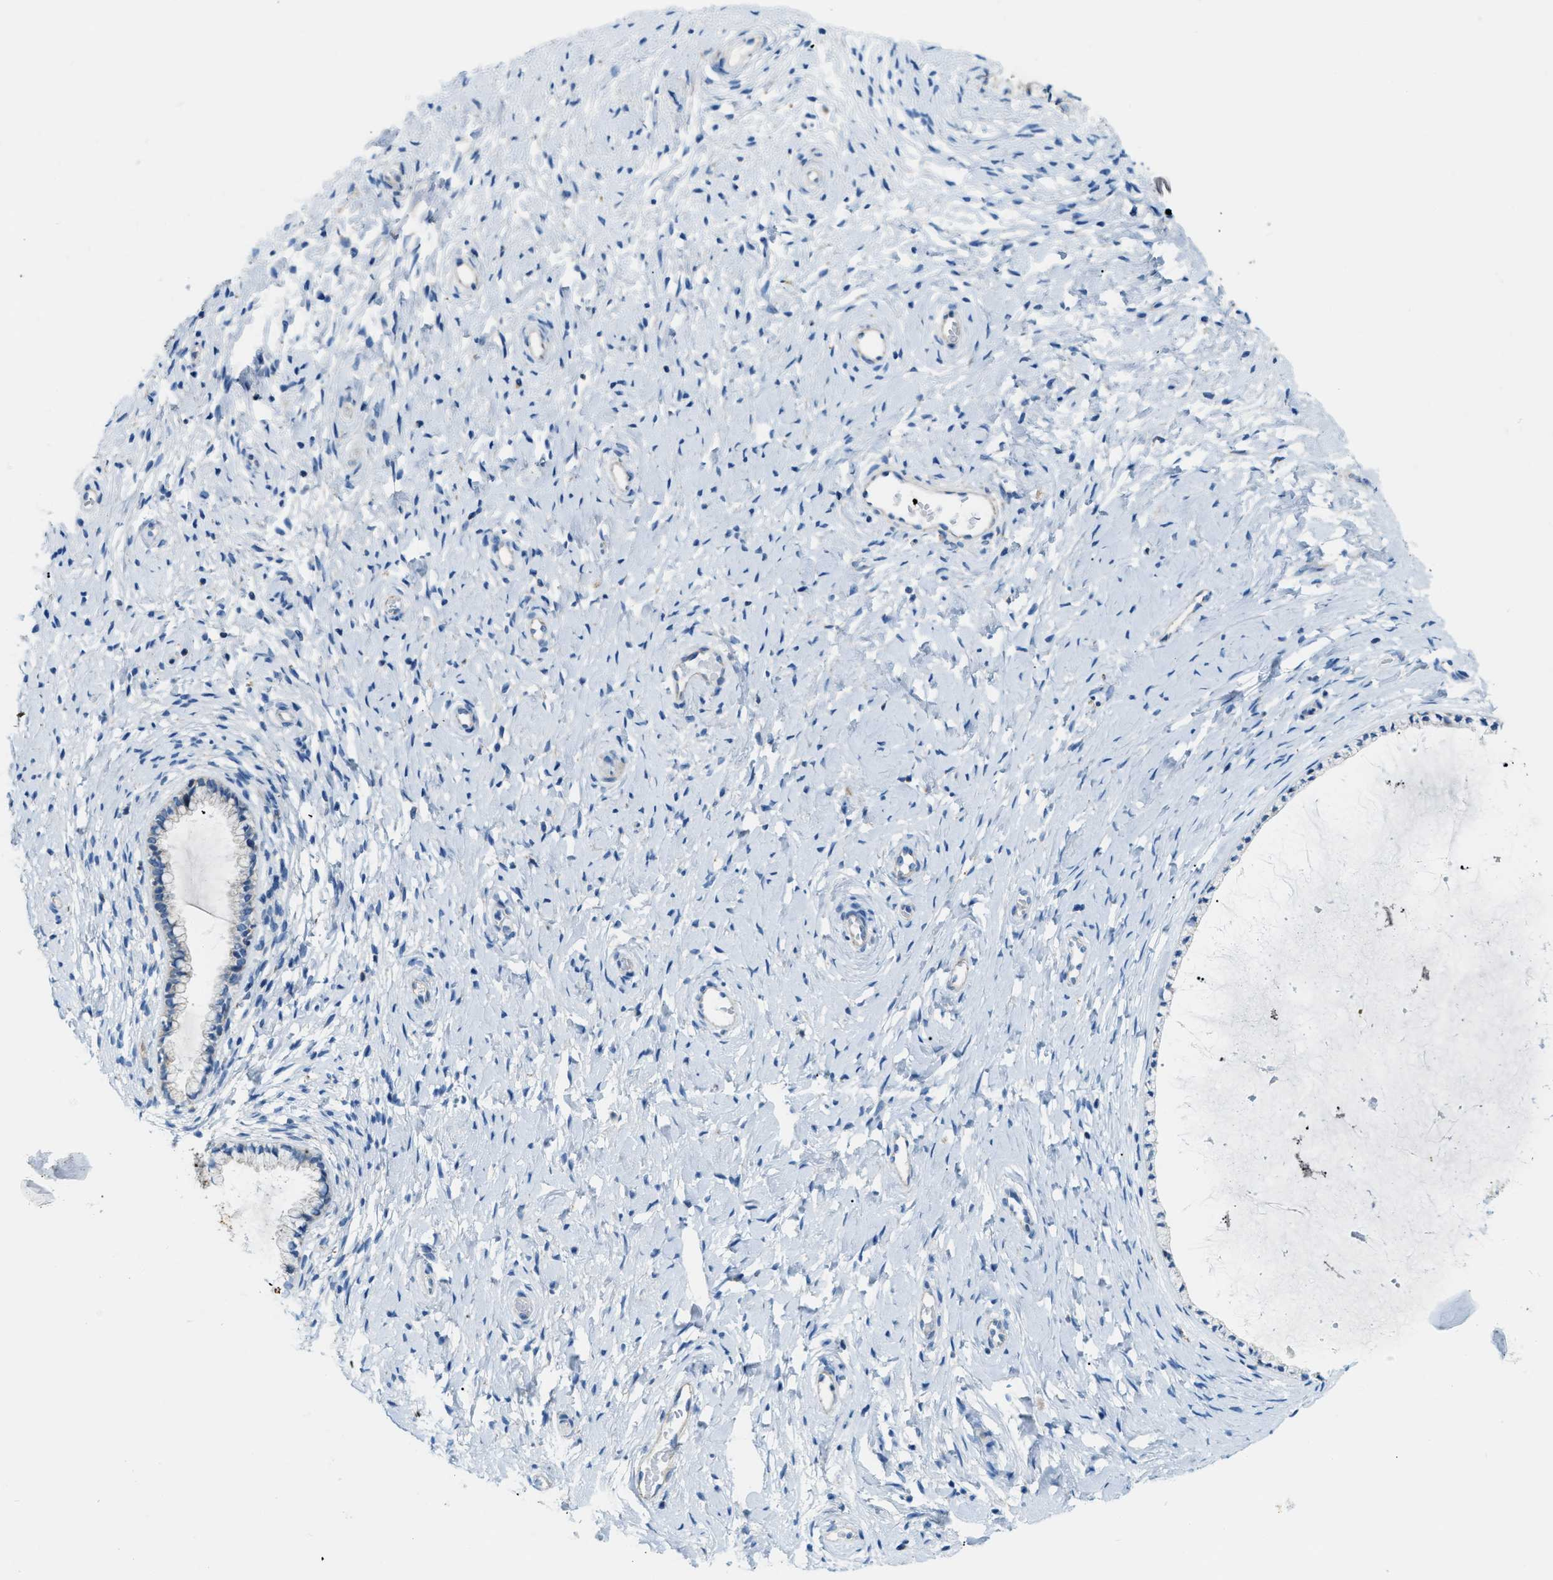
{"staining": {"intensity": "weak", "quantity": "<25%", "location": "cytoplasmic/membranous"}, "tissue": "cervix", "cell_type": "Glandular cells", "image_type": "normal", "snomed": [{"axis": "morphology", "description": "Normal tissue, NOS"}, {"axis": "topography", "description": "Cervix"}], "caption": "DAB (3,3'-diaminobenzidine) immunohistochemical staining of unremarkable cervix demonstrates no significant staining in glandular cells. Nuclei are stained in blue.", "gene": "JADE1", "patient": {"sex": "female", "age": 72}}